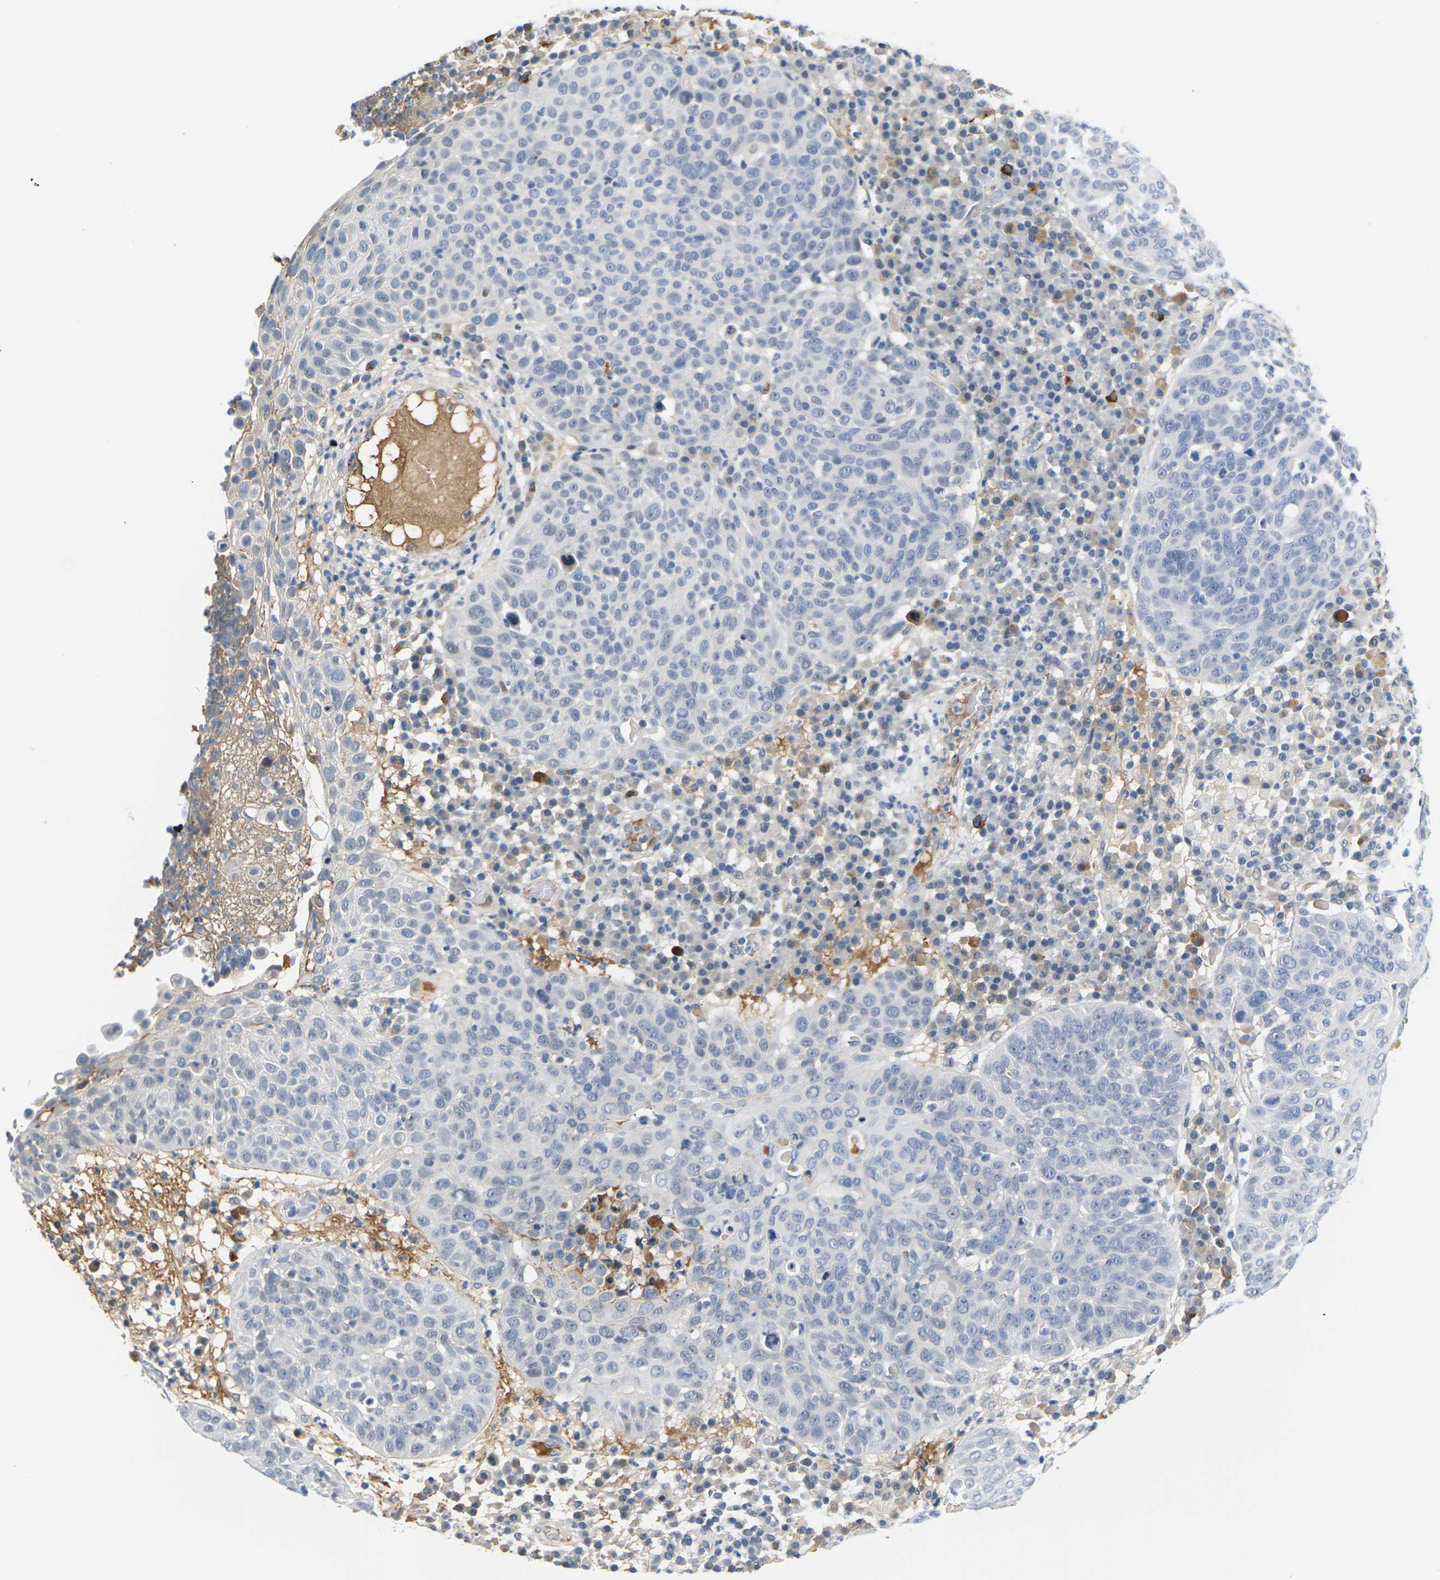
{"staining": {"intensity": "negative", "quantity": "none", "location": "none"}, "tissue": "skin cancer", "cell_type": "Tumor cells", "image_type": "cancer", "snomed": [{"axis": "morphology", "description": "Squamous cell carcinoma in situ, NOS"}, {"axis": "morphology", "description": "Squamous cell carcinoma, NOS"}, {"axis": "topography", "description": "Skin"}], "caption": "An IHC micrograph of skin squamous cell carcinoma in situ is shown. There is no staining in tumor cells of skin squamous cell carcinoma in situ.", "gene": "PKP2", "patient": {"sex": "male", "age": 93}}